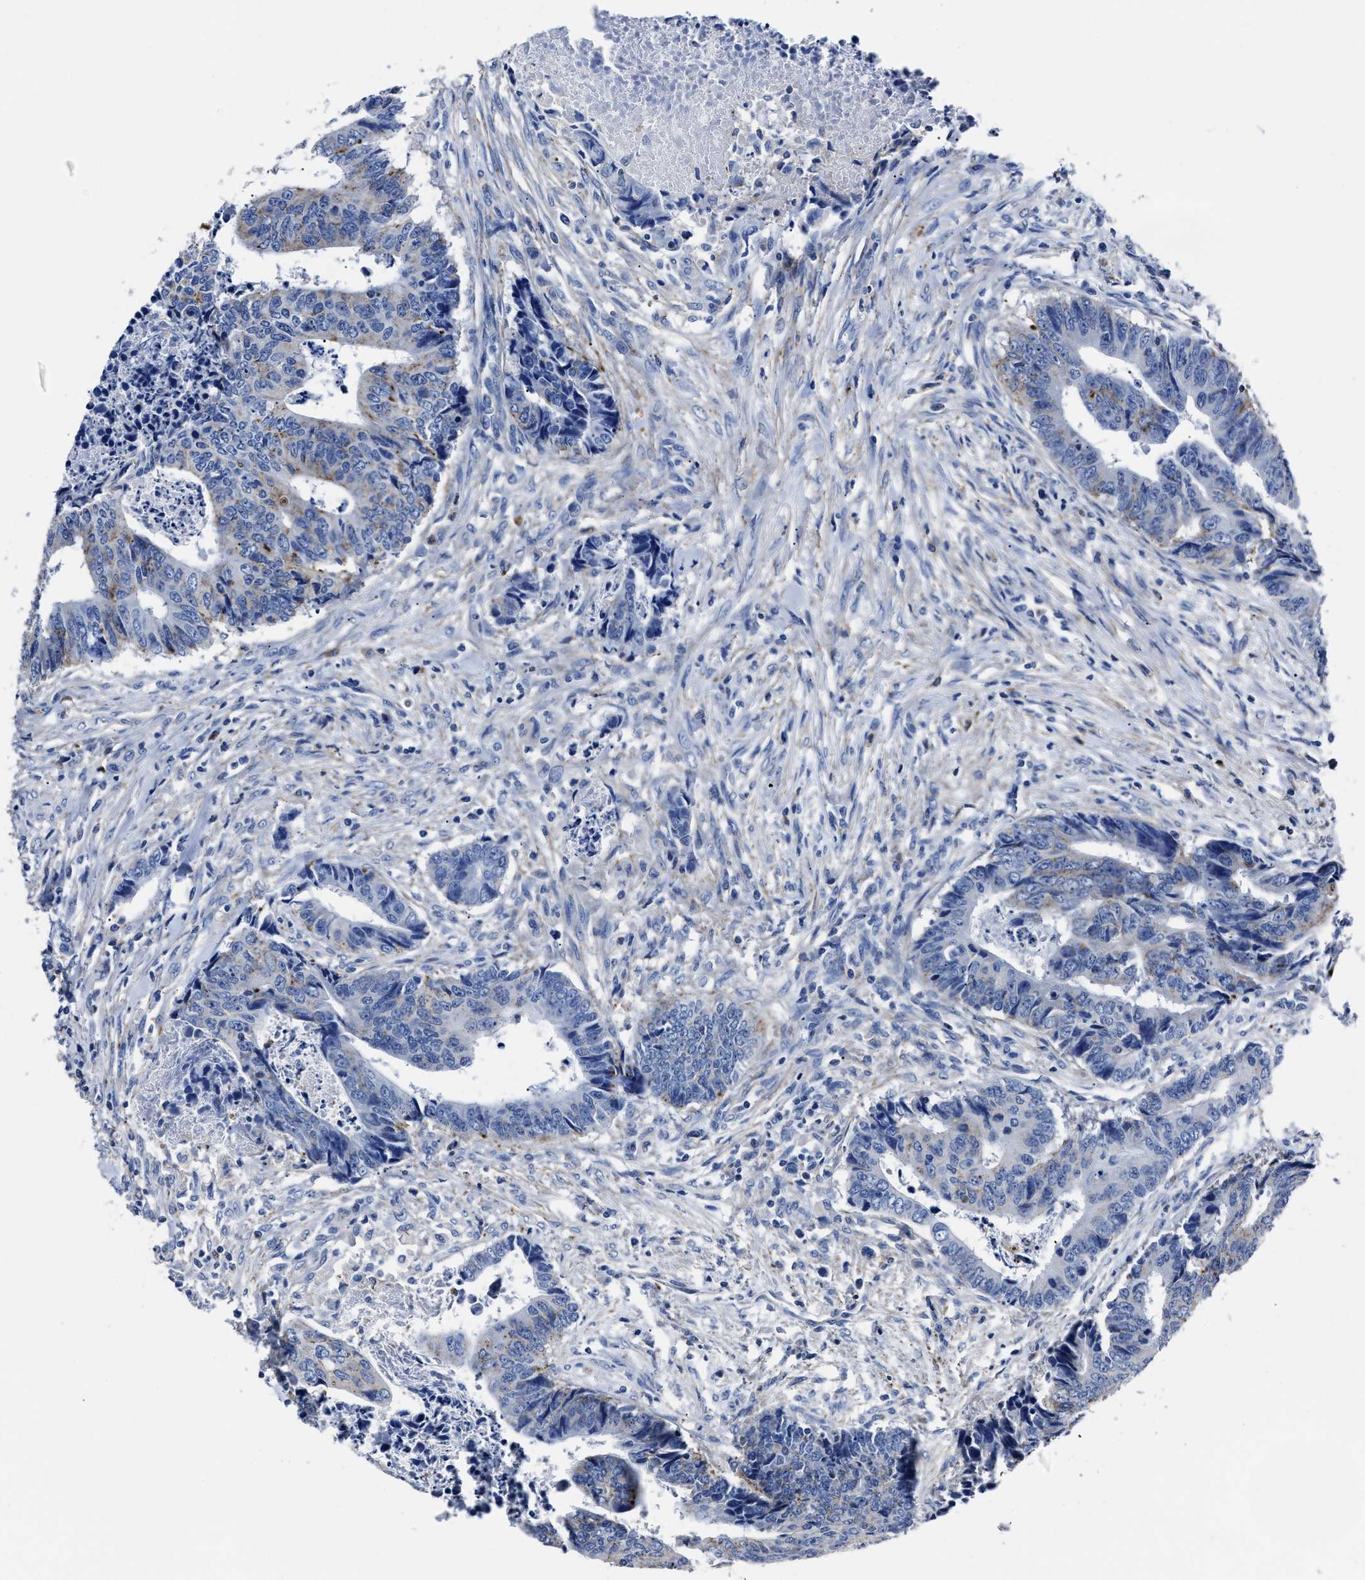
{"staining": {"intensity": "negative", "quantity": "none", "location": "none"}, "tissue": "colorectal cancer", "cell_type": "Tumor cells", "image_type": "cancer", "snomed": [{"axis": "morphology", "description": "Adenocarcinoma, NOS"}, {"axis": "topography", "description": "Rectum"}], "caption": "Tumor cells show no significant protein staining in colorectal cancer (adenocarcinoma). The staining was performed using DAB (3,3'-diaminobenzidine) to visualize the protein expression in brown, while the nuclei were stained in blue with hematoxylin (Magnification: 20x).", "gene": "LAMTOR4", "patient": {"sex": "male", "age": 84}}